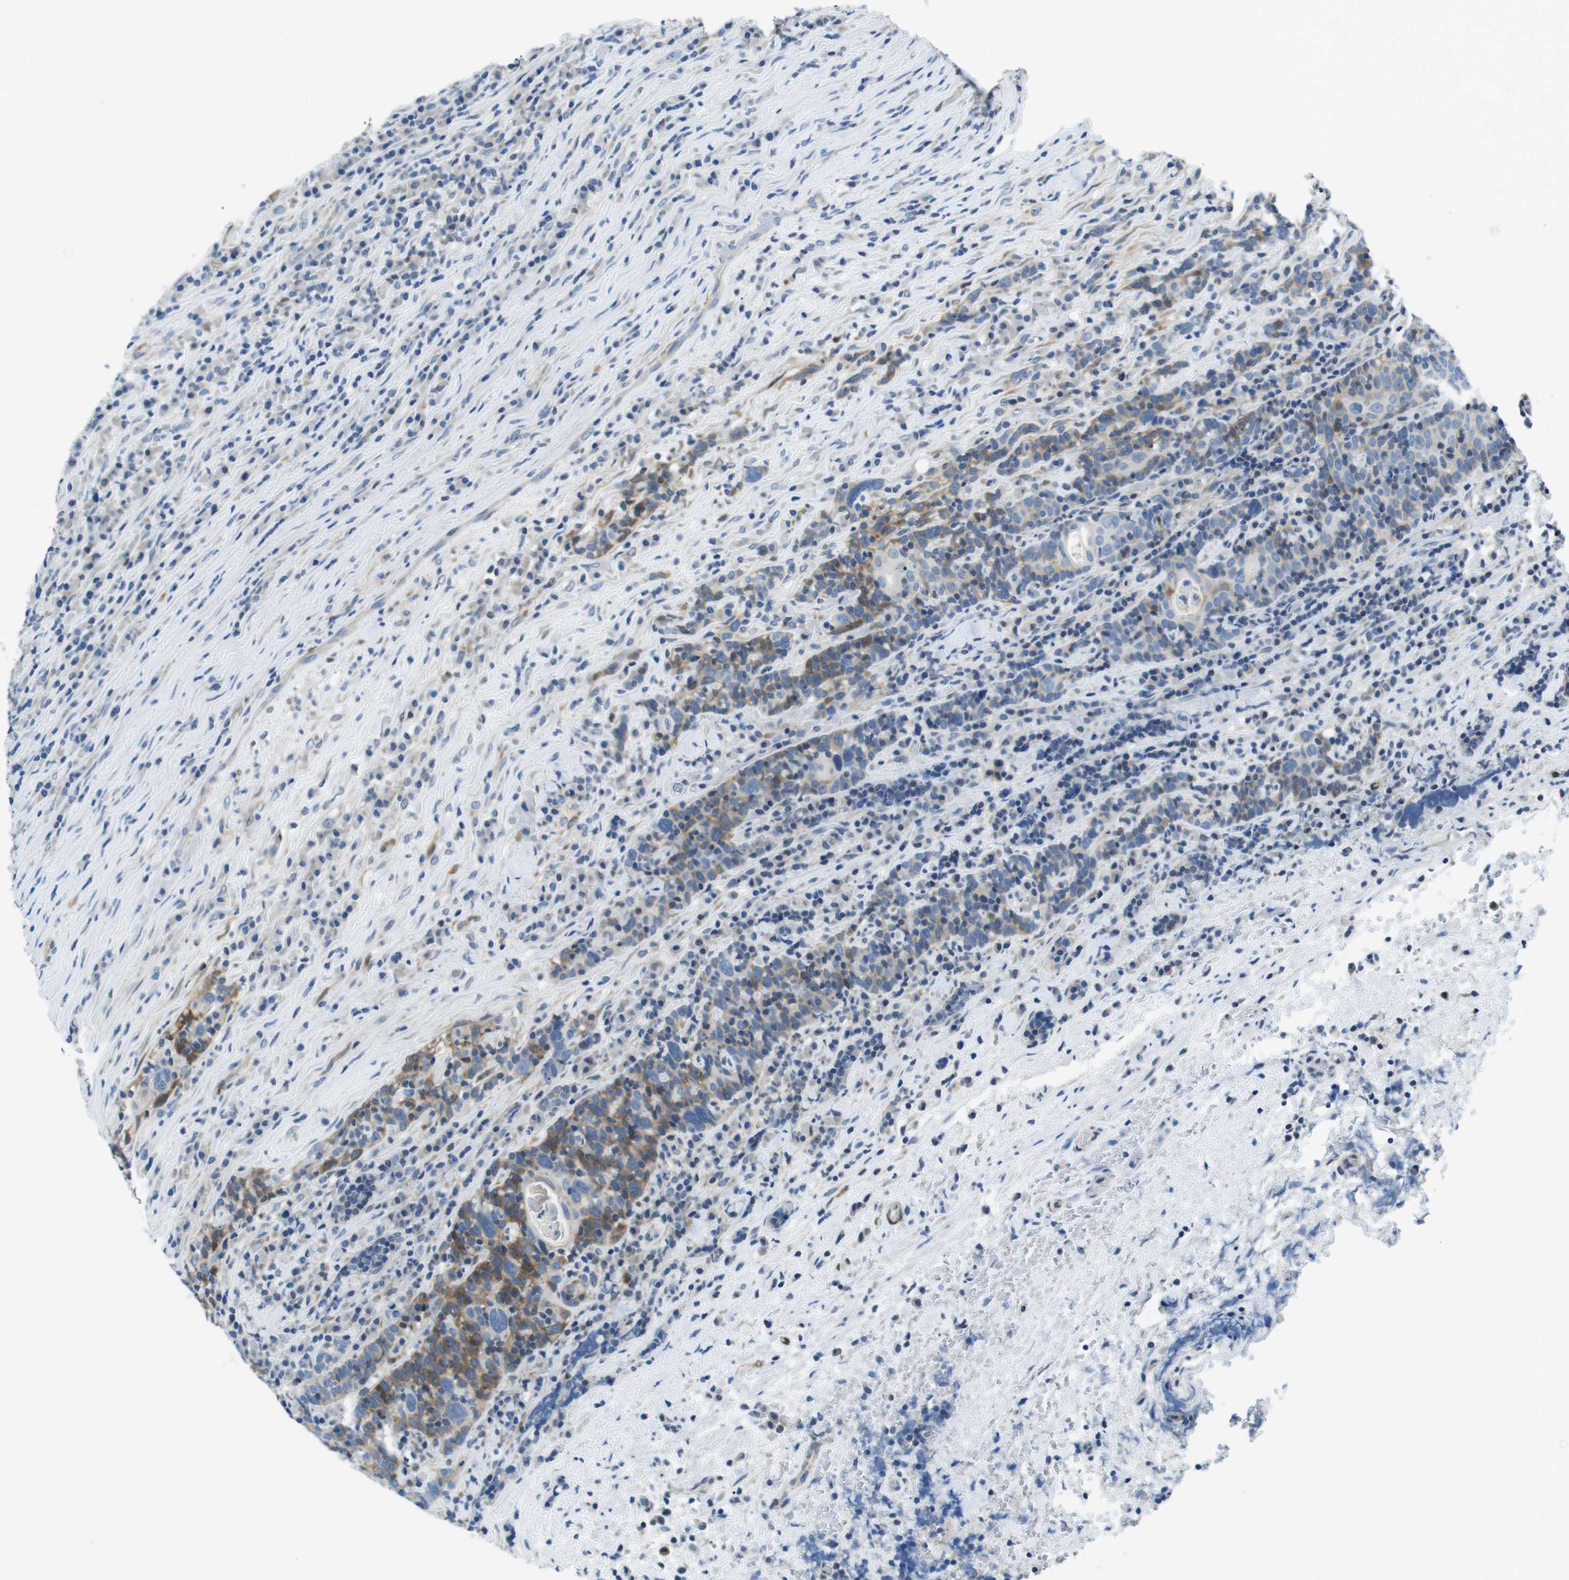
{"staining": {"intensity": "moderate", "quantity": "25%-75%", "location": "cytoplasmic/membranous"}, "tissue": "head and neck cancer", "cell_type": "Tumor cells", "image_type": "cancer", "snomed": [{"axis": "morphology", "description": "Squamous cell carcinoma, NOS"}, {"axis": "morphology", "description": "Squamous cell carcinoma, metastatic, NOS"}, {"axis": "topography", "description": "Lymph node"}, {"axis": "topography", "description": "Head-Neck"}], "caption": "Head and neck cancer stained for a protein demonstrates moderate cytoplasmic/membranous positivity in tumor cells.", "gene": "PHLDA1", "patient": {"sex": "male", "age": 62}}